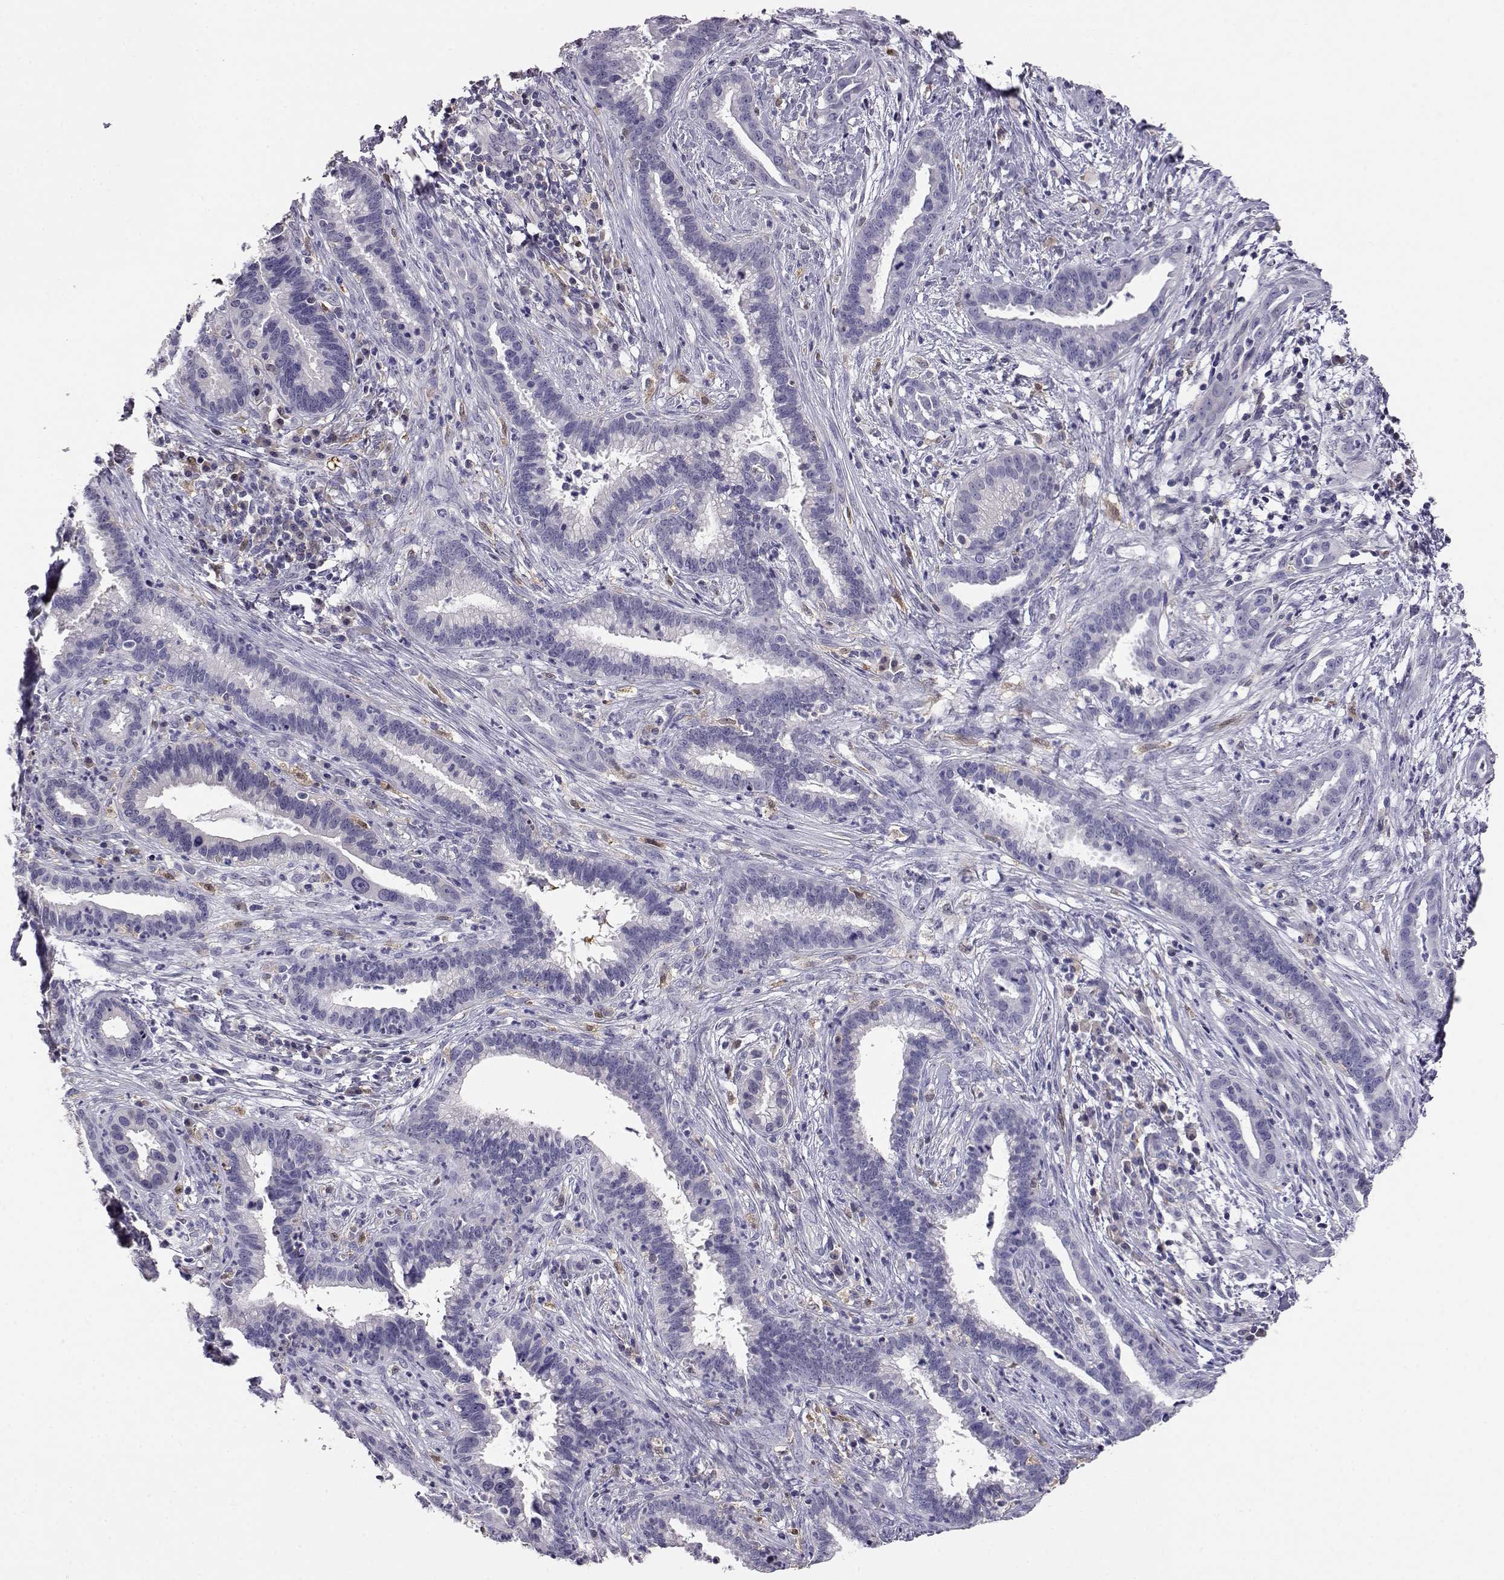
{"staining": {"intensity": "negative", "quantity": "none", "location": "none"}, "tissue": "cervical cancer", "cell_type": "Tumor cells", "image_type": "cancer", "snomed": [{"axis": "morphology", "description": "Adenocarcinoma, NOS"}, {"axis": "topography", "description": "Cervix"}], "caption": "Tumor cells are negative for brown protein staining in cervical cancer. (DAB (3,3'-diaminobenzidine) IHC visualized using brightfield microscopy, high magnification).", "gene": "AKR1B1", "patient": {"sex": "female", "age": 45}}